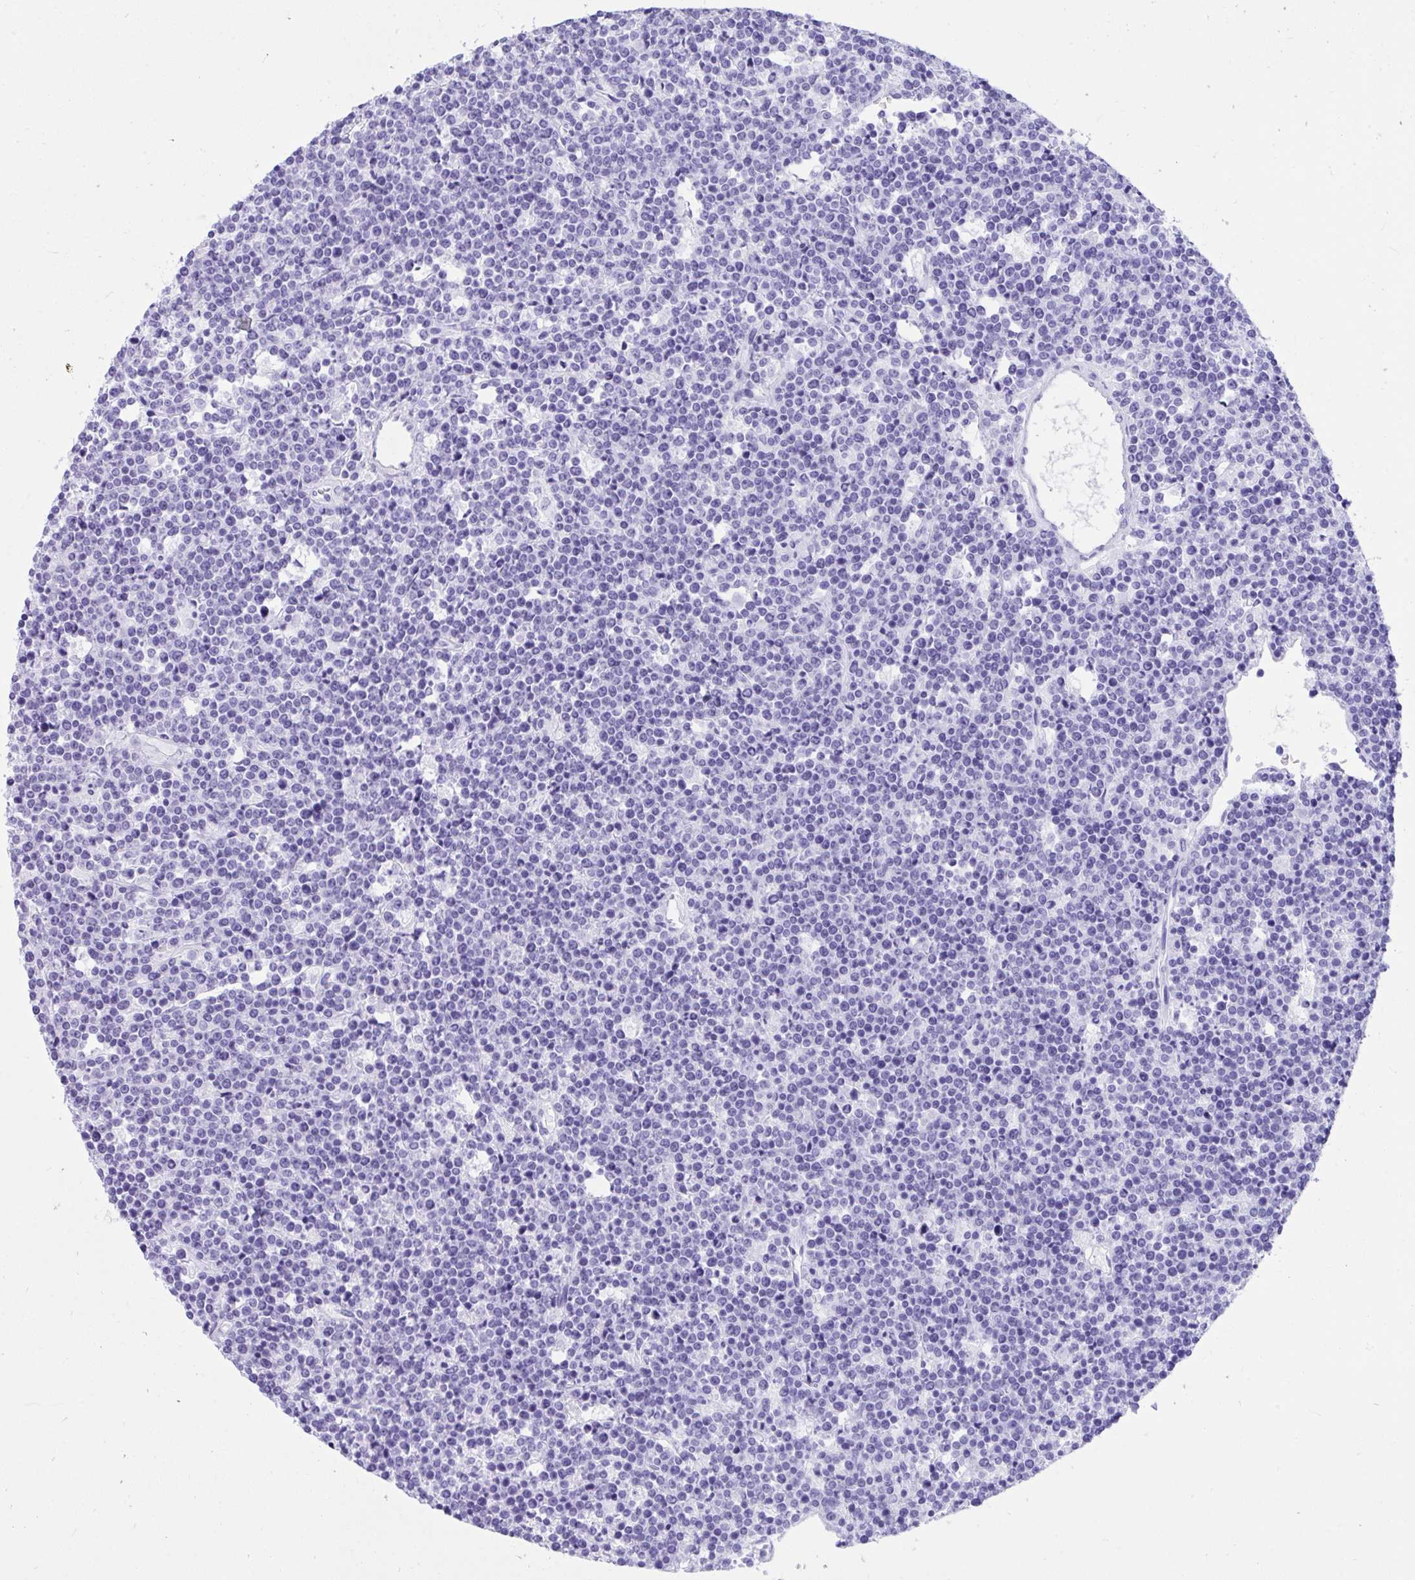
{"staining": {"intensity": "negative", "quantity": "none", "location": "none"}, "tissue": "lymphoma", "cell_type": "Tumor cells", "image_type": "cancer", "snomed": [{"axis": "morphology", "description": "Malignant lymphoma, non-Hodgkin's type, High grade"}, {"axis": "topography", "description": "Ovary"}], "caption": "Malignant lymphoma, non-Hodgkin's type (high-grade) was stained to show a protein in brown. There is no significant expression in tumor cells. (DAB immunohistochemistry visualized using brightfield microscopy, high magnification).", "gene": "TLN2", "patient": {"sex": "female", "age": 56}}